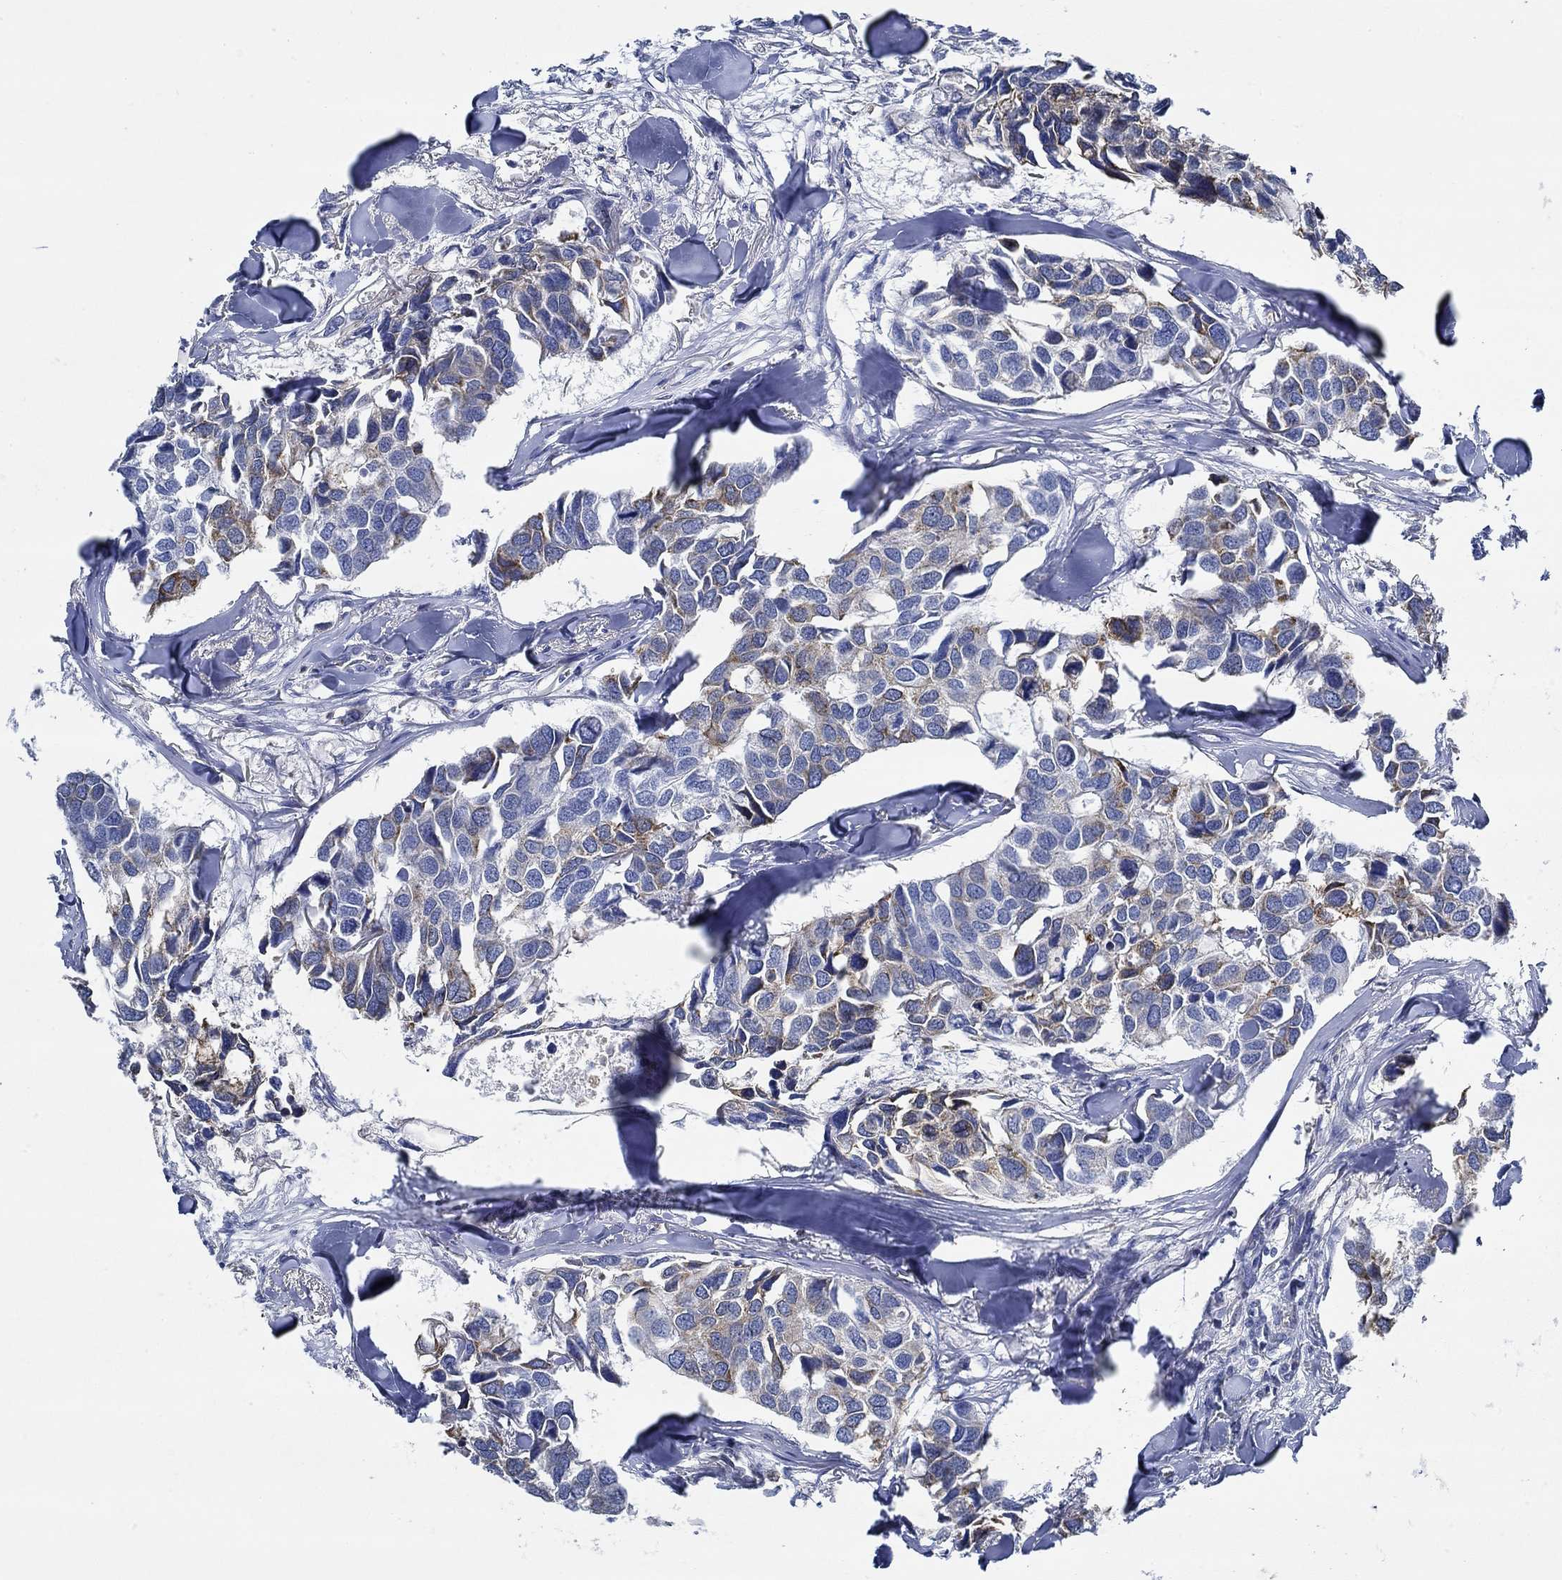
{"staining": {"intensity": "strong", "quantity": "<25%", "location": "cytoplasmic/membranous"}, "tissue": "breast cancer", "cell_type": "Tumor cells", "image_type": "cancer", "snomed": [{"axis": "morphology", "description": "Duct carcinoma"}, {"axis": "topography", "description": "Breast"}], "caption": "Human breast cancer stained with a brown dye reveals strong cytoplasmic/membranous positive expression in about <25% of tumor cells.", "gene": "HECW2", "patient": {"sex": "female", "age": 83}}